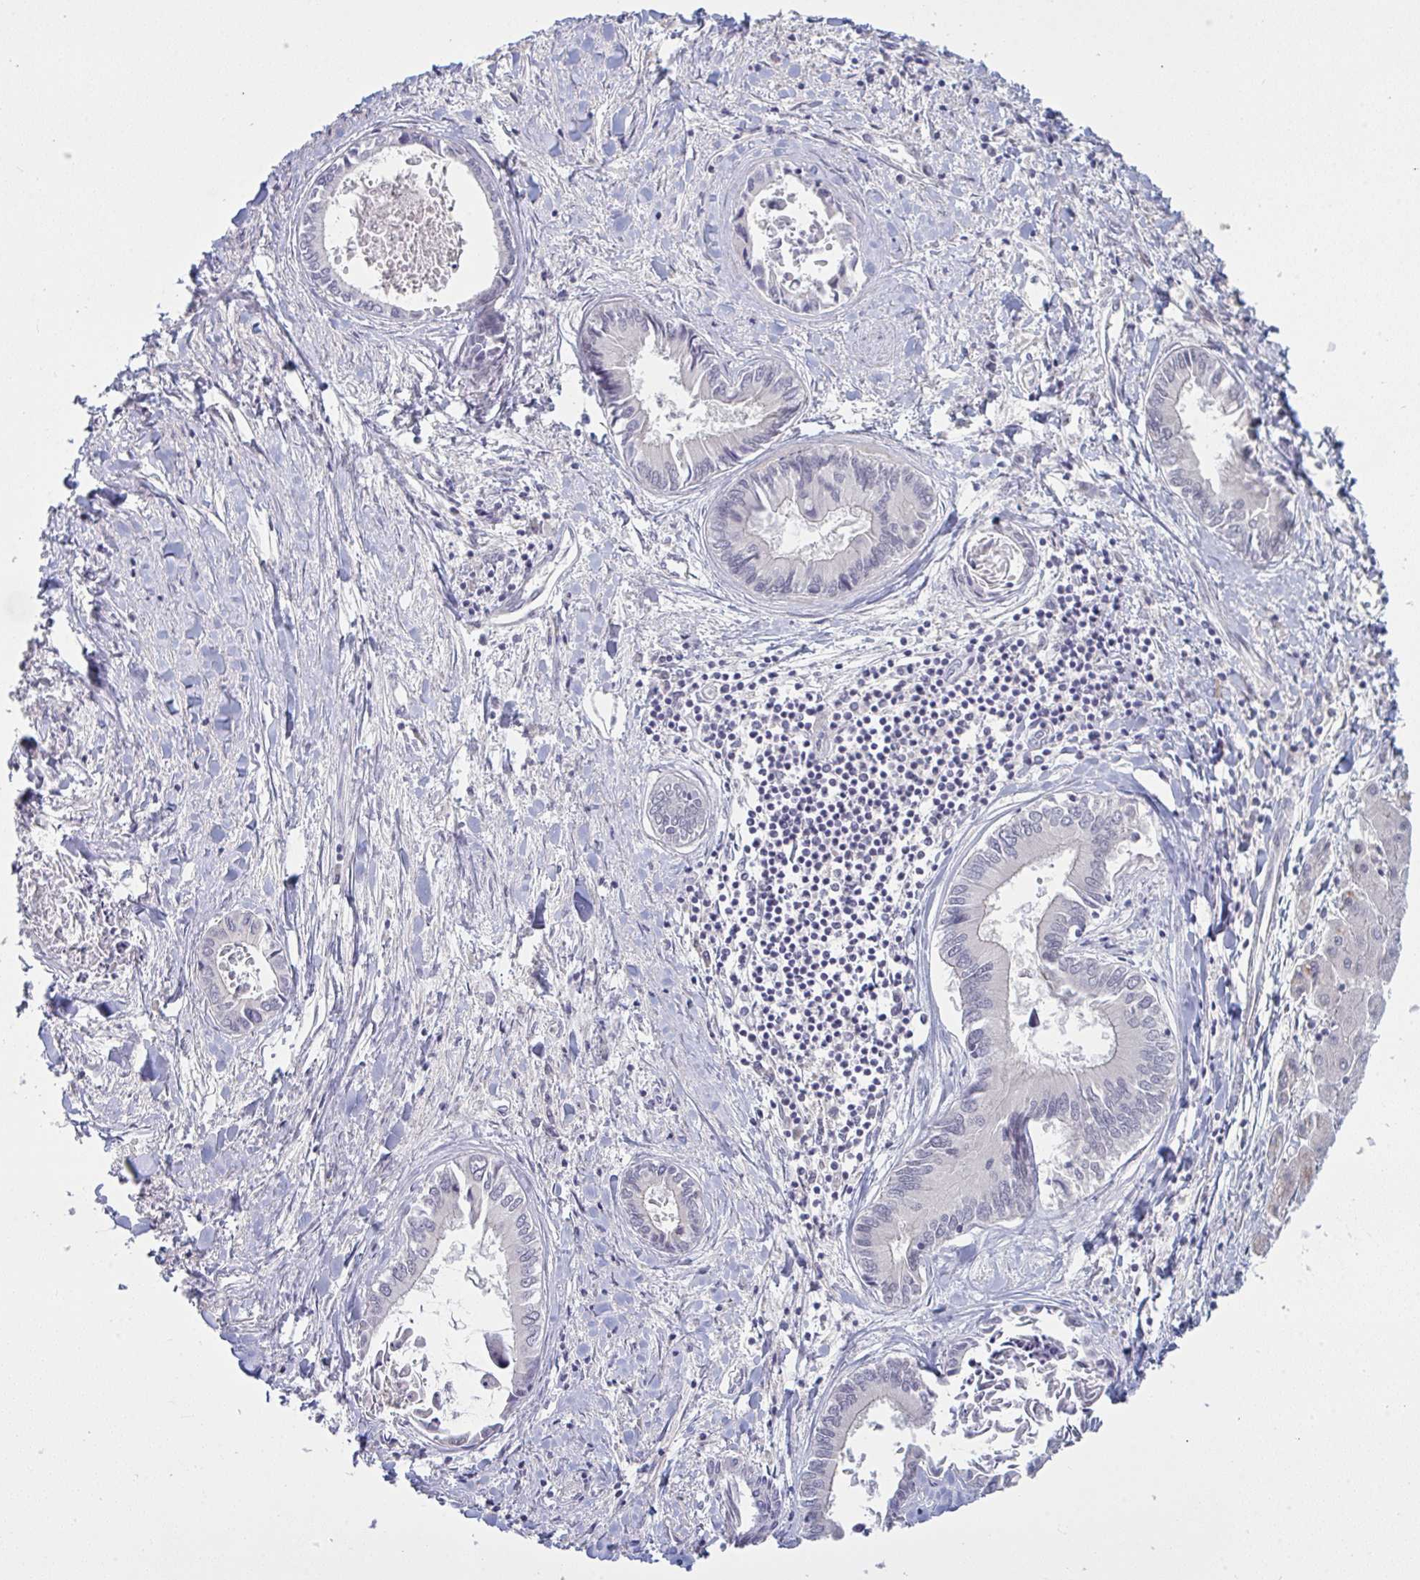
{"staining": {"intensity": "negative", "quantity": "none", "location": "none"}, "tissue": "liver cancer", "cell_type": "Tumor cells", "image_type": "cancer", "snomed": [{"axis": "morphology", "description": "Cholangiocarcinoma"}, {"axis": "topography", "description": "Liver"}], "caption": "The immunohistochemistry (IHC) image has no significant expression in tumor cells of cholangiocarcinoma (liver) tissue. (Brightfield microscopy of DAB immunohistochemistry at high magnification).", "gene": "ZNF784", "patient": {"sex": "male", "age": 66}}